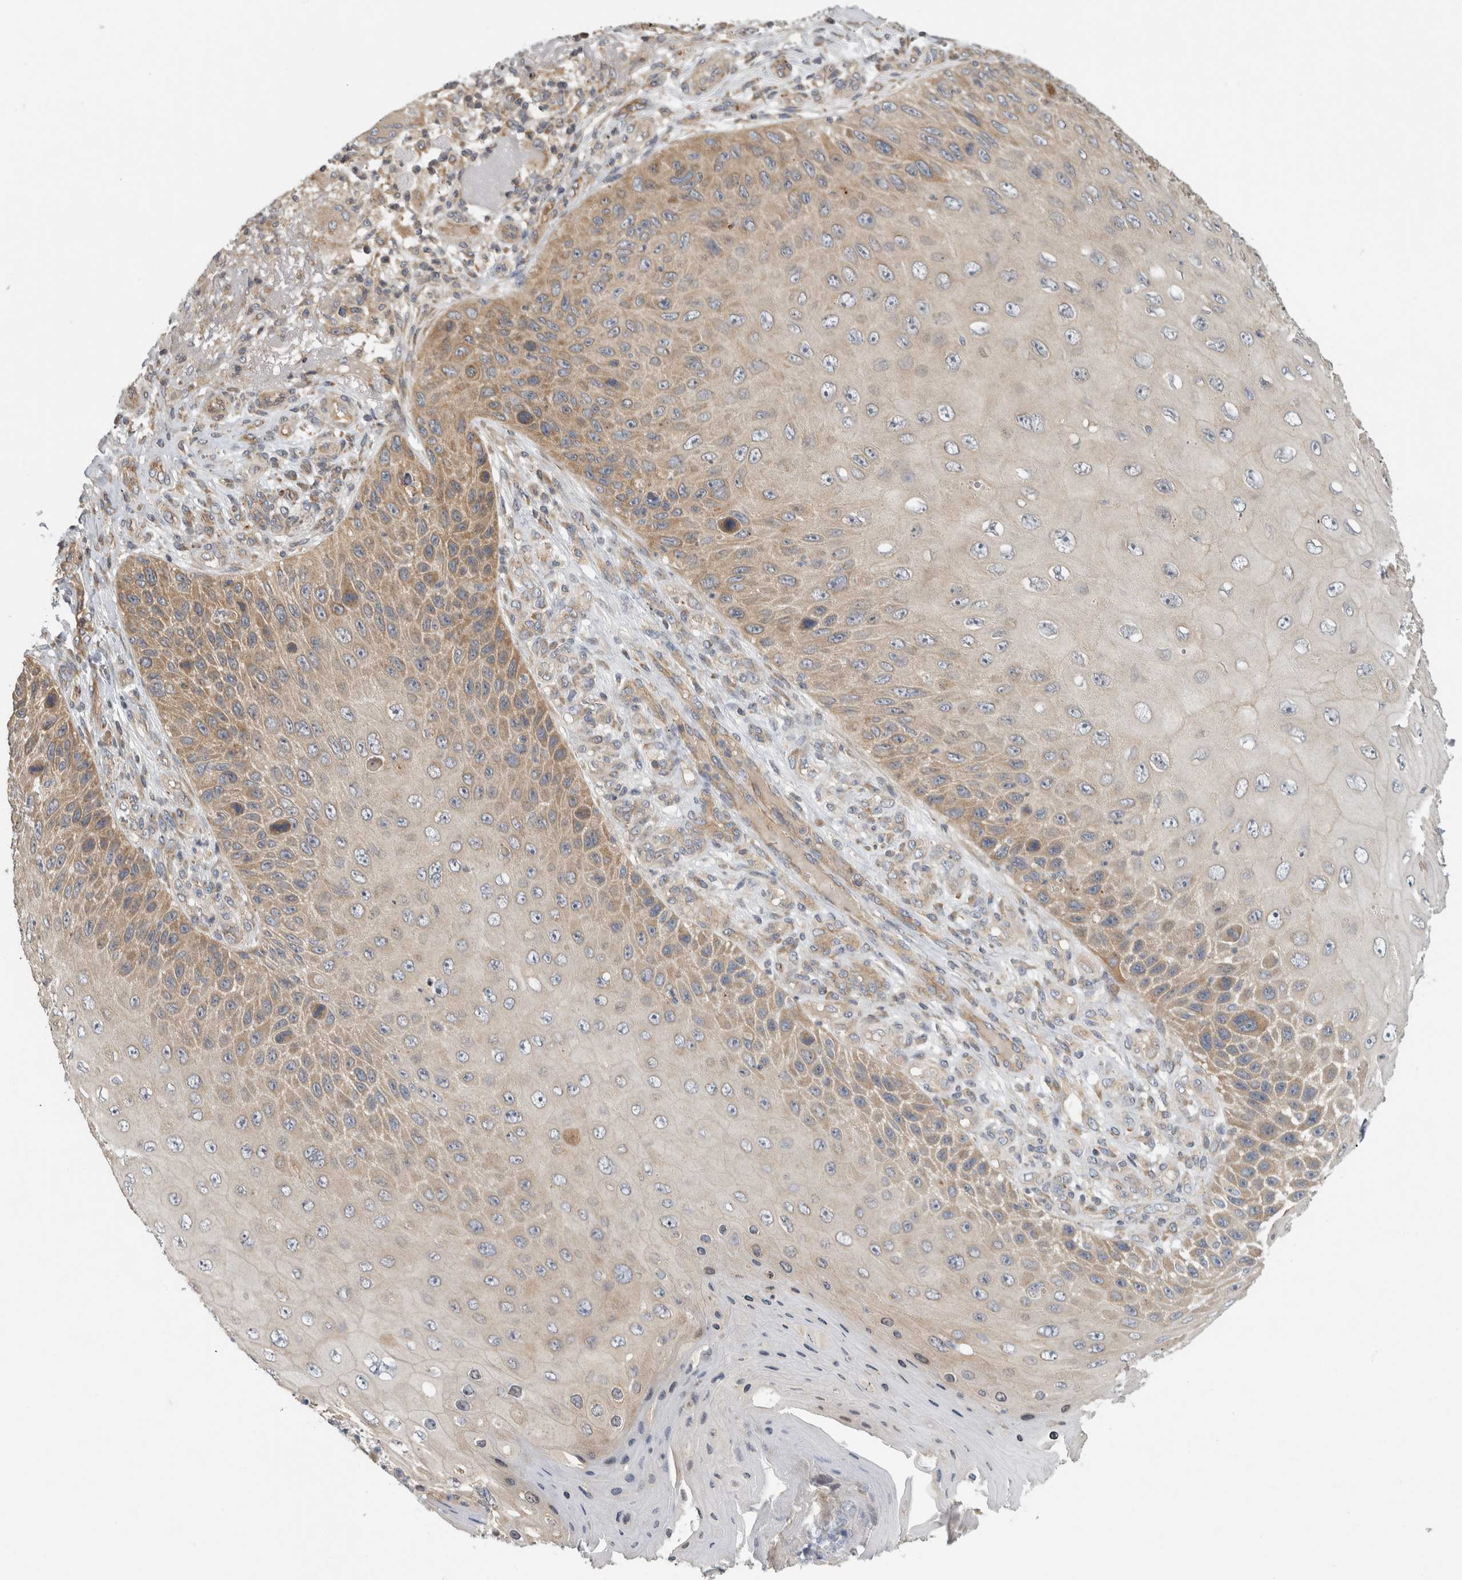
{"staining": {"intensity": "moderate", "quantity": ">75%", "location": "cytoplasmic/membranous"}, "tissue": "skin cancer", "cell_type": "Tumor cells", "image_type": "cancer", "snomed": [{"axis": "morphology", "description": "Squamous cell carcinoma, NOS"}, {"axis": "topography", "description": "Skin"}], "caption": "Immunohistochemical staining of human skin squamous cell carcinoma displays medium levels of moderate cytoplasmic/membranous expression in approximately >75% of tumor cells.", "gene": "PARP6", "patient": {"sex": "female", "age": 88}}